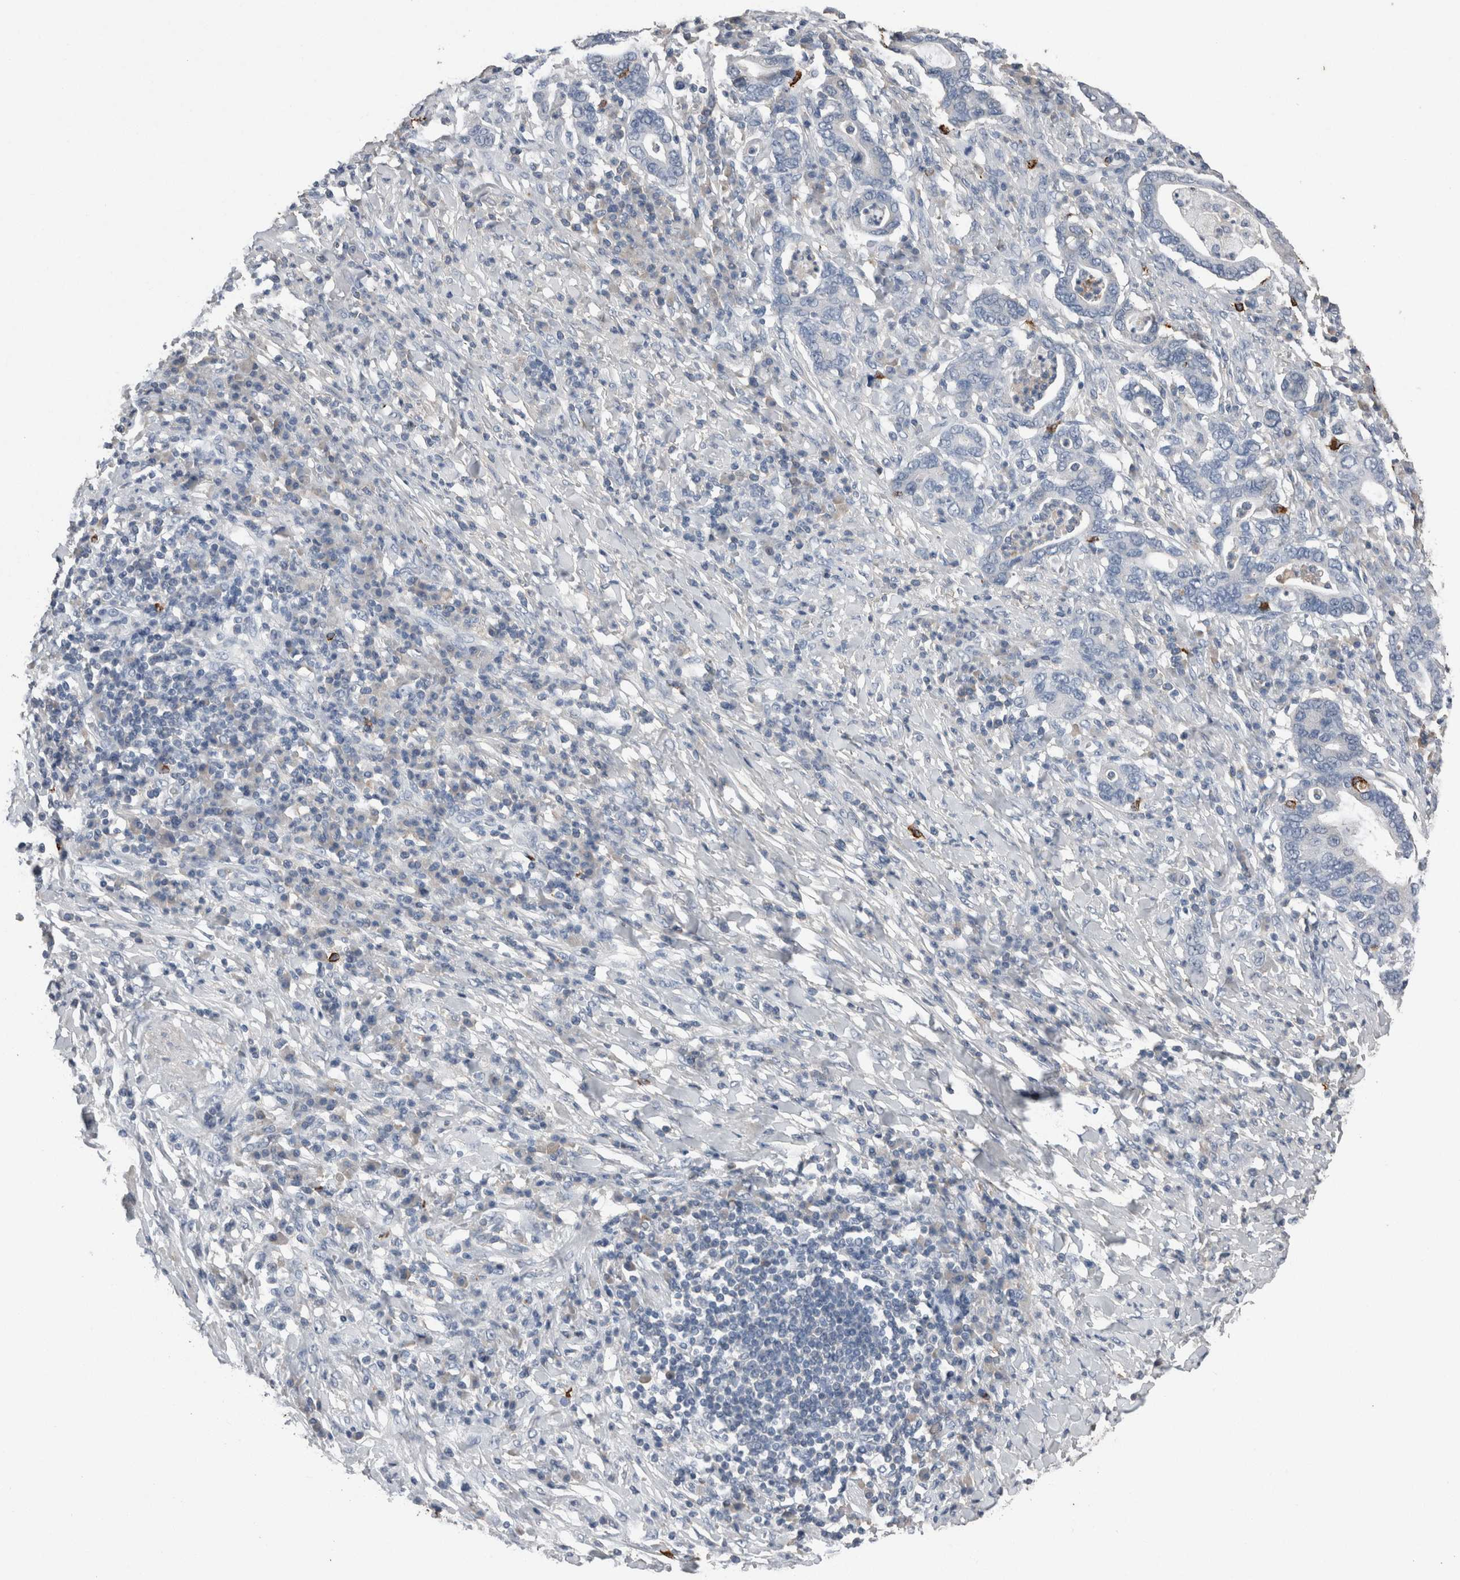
{"staining": {"intensity": "negative", "quantity": "none", "location": "none"}, "tissue": "stomach cancer", "cell_type": "Tumor cells", "image_type": "cancer", "snomed": [{"axis": "morphology", "description": "Normal tissue, NOS"}, {"axis": "morphology", "description": "Adenocarcinoma, NOS"}, {"axis": "topography", "description": "Esophagus"}, {"axis": "topography", "description": "Stomach, upper"}, {"axis": "topography", "description": "Peripheral nerve tissue"}], "caption": "This is an immunohistochemistry (IHC) image of stomach cancer. There is no expression in tumor cells.", "gene": "CRNN", "patient": {"sex": "male", "age": 62}}